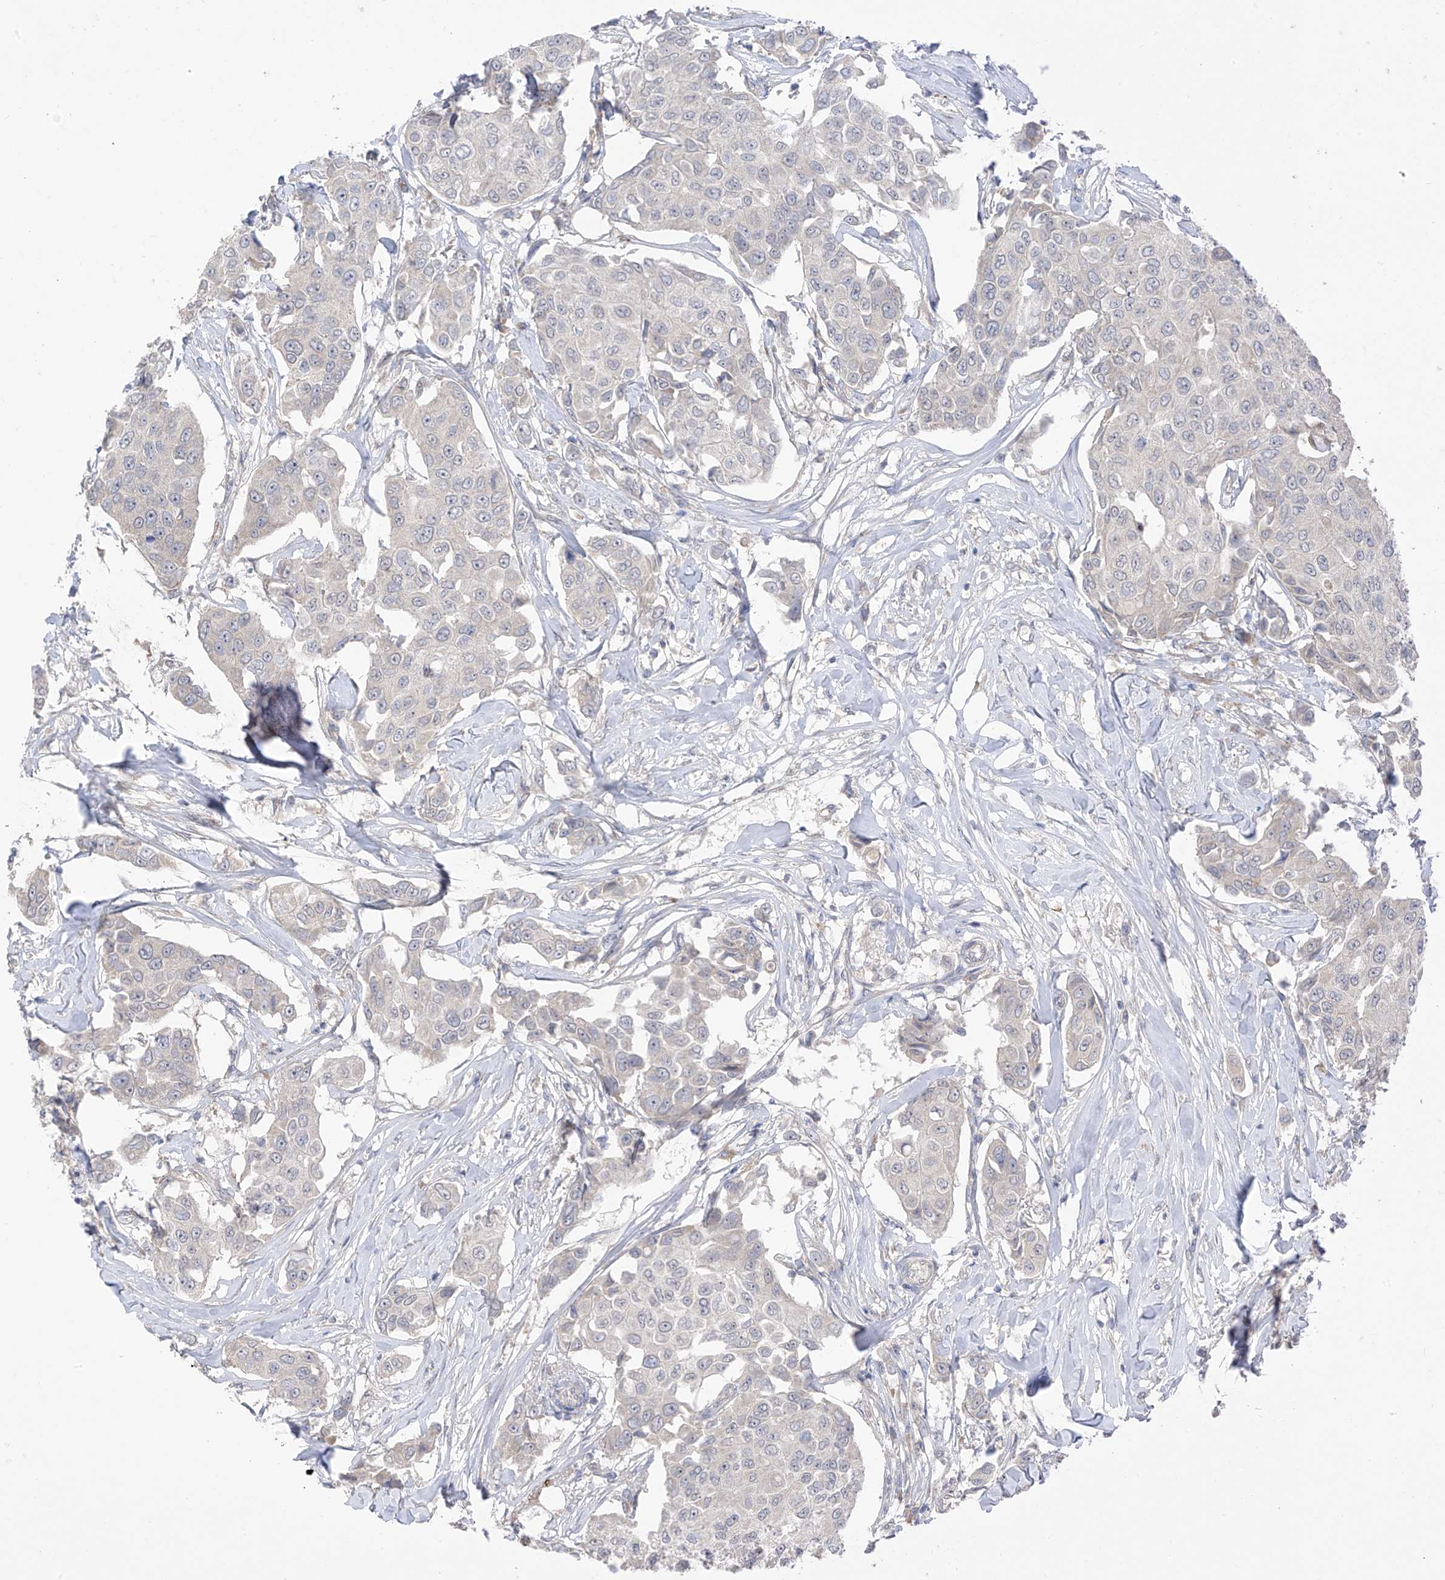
{"staining": {"intensity": "negative", "quantity": "none", "location": "none"}, "tissue": "breast cancer", "cell_type": "Tumor cells", "image_type": "cancer", "snomed": [{"axis": "morphology", "description": "Duct carcinoma"}, {"axis": "topography", "description": "Breast"}], "caption": "Protein analysis of breast cancer (intraductal carcinoma) demonstrates no significant positivity in tumor cells.", "gene": "NALCN", "patient": {"sex": "female", "age": 80}}